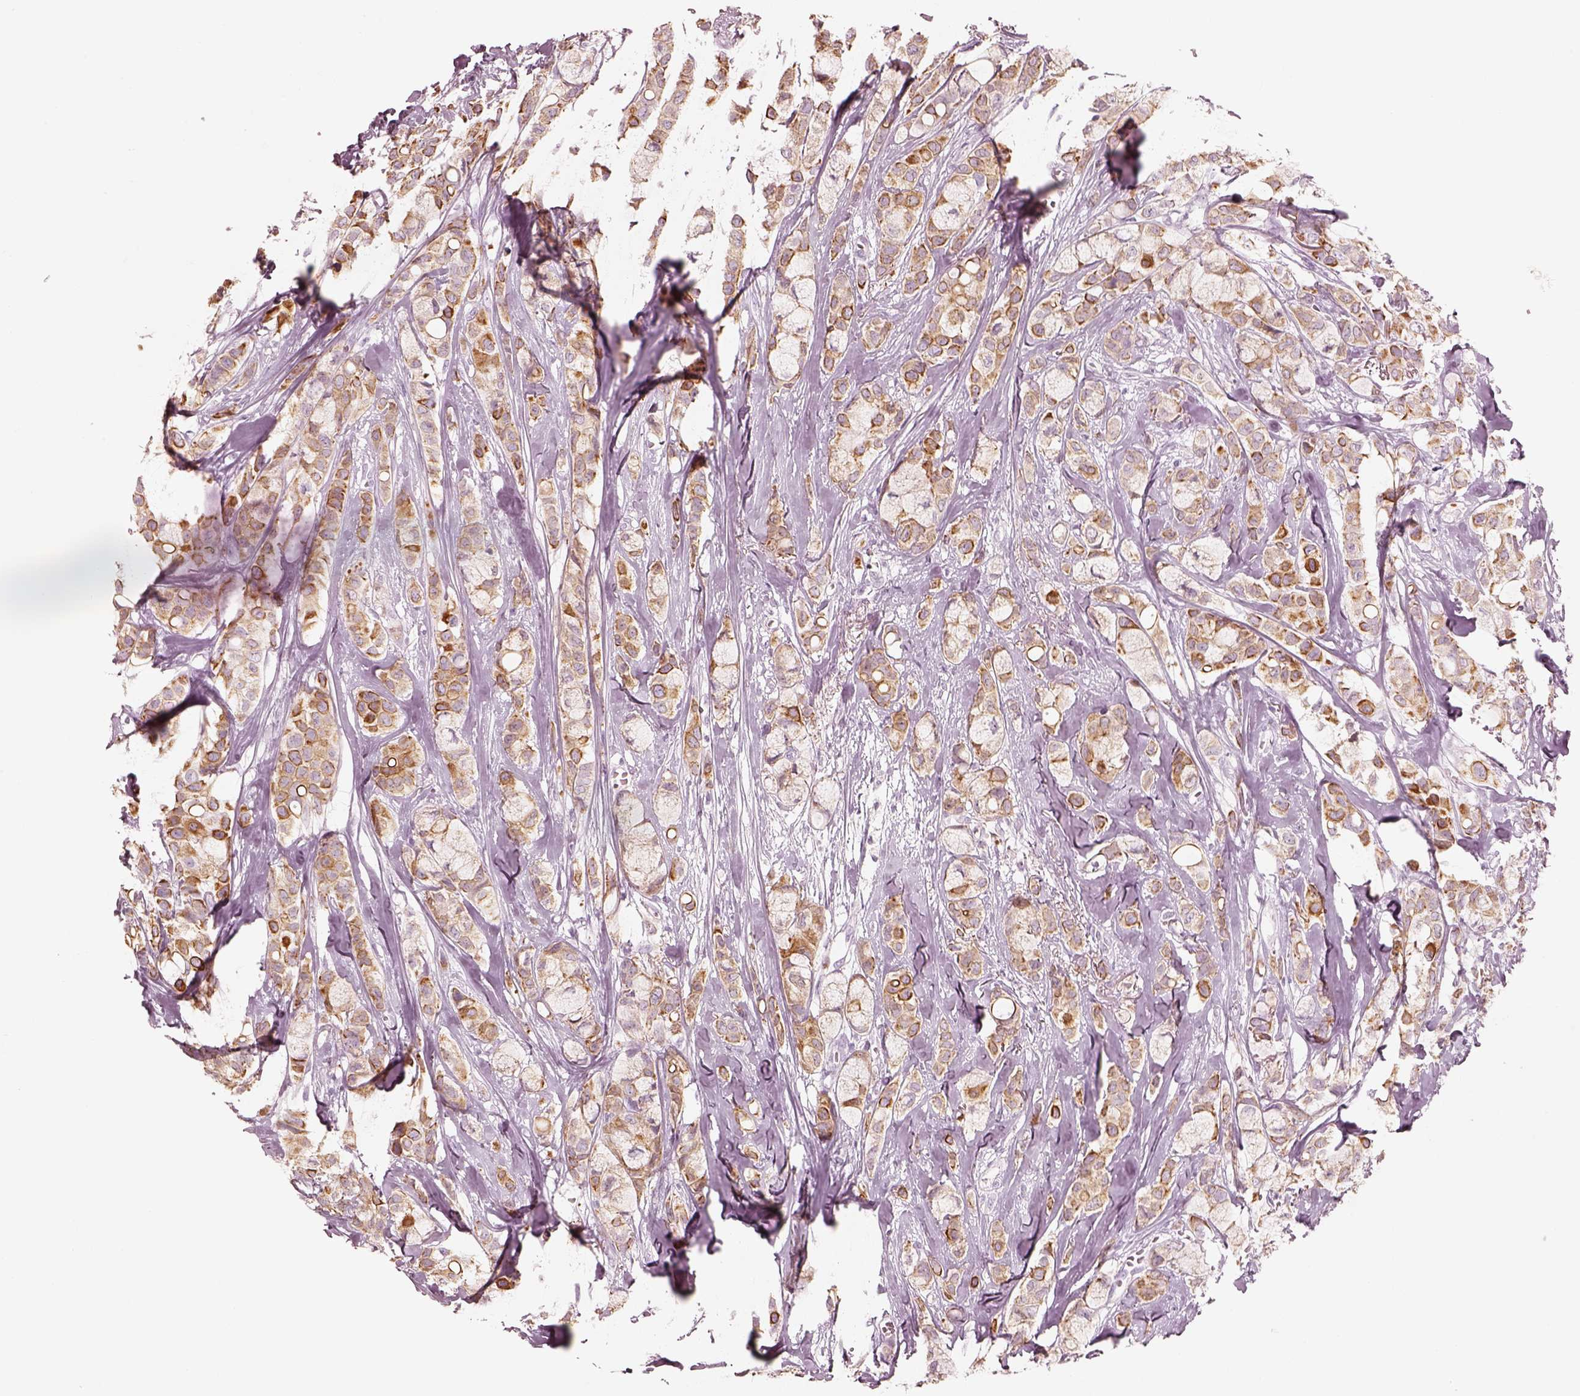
{"staining": {"intensity": "moderate", "quantity": "25%-75%", "location": "cytoplasmic/membranous"}, "tissue": "breast cancer", "cell_type": "Tumor cells", "image_type": "cancer", "snomed": [{"axis": "morphology", "description": "Duct carcinoma"}, {"axis": "topography", "description": "Breast"}], "caption": "Tumor cells show medium levels of moderate cytoplasmic/membranous expression in approximately 25%-75% of cells in breast cancer.", "gene": "PON3", "patient": {"sex": "female", "age": 85}}